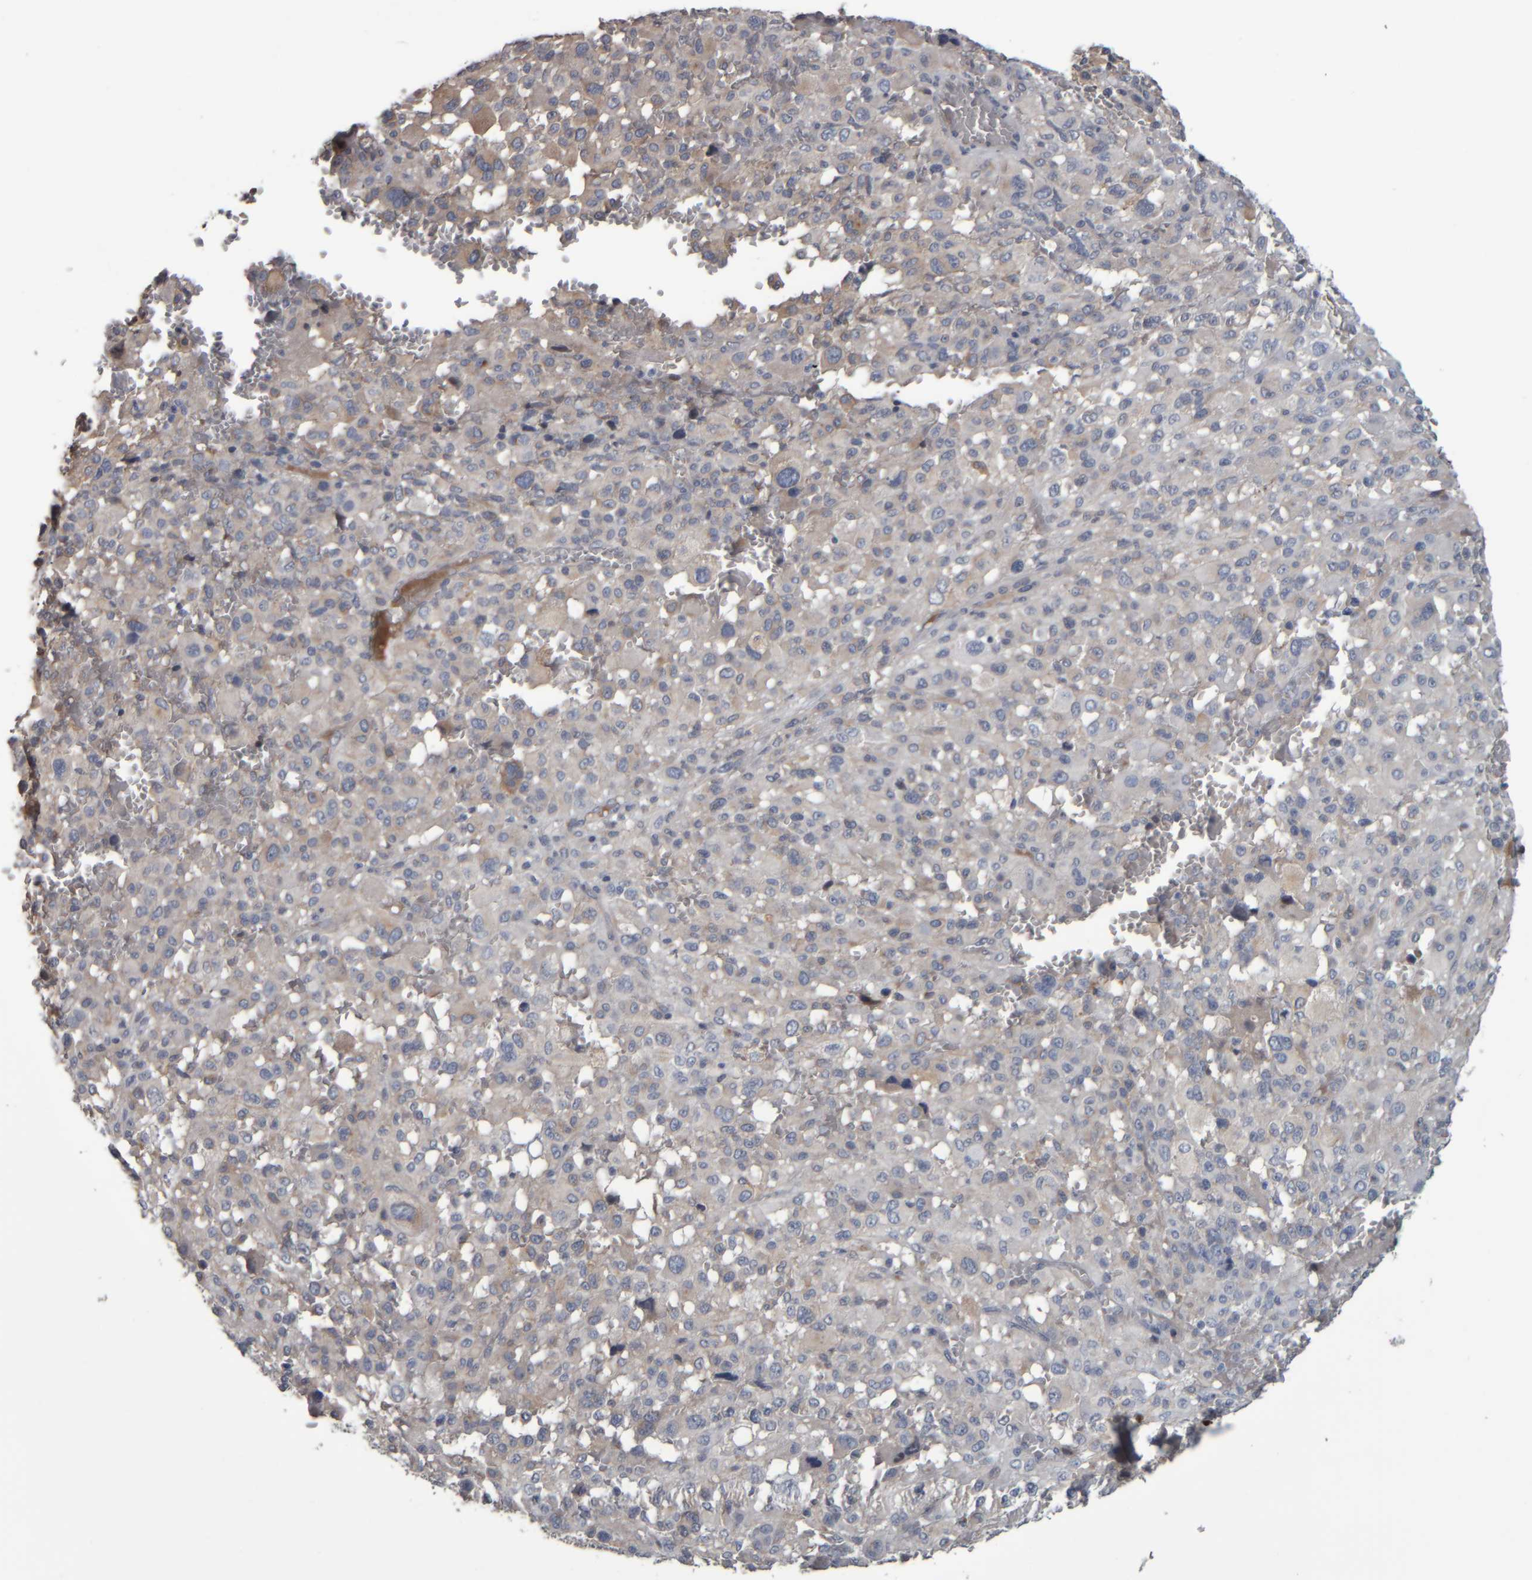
{"staining": {"intensity": "negative", "quantity": "none", "location": "none"}, "tissue": "melanoma", "cell_type": "Tumor cells", "image_type": "cancer", "snomed": [{"axis": "morphology", "description": "Malignant melanoma, Metastatic site"}, {"axis": "topography", "description": "Skin"}], "caption": "DAB (3,3'-diaminobenzidine) immunohistochemical staining of human malignant melanoma (metastatic site) shows no significant staining in tumor cells. Nuclei are stained in blue.", "gene": "CAVIN4", "patient": {"sex": "female", "age": 74}}